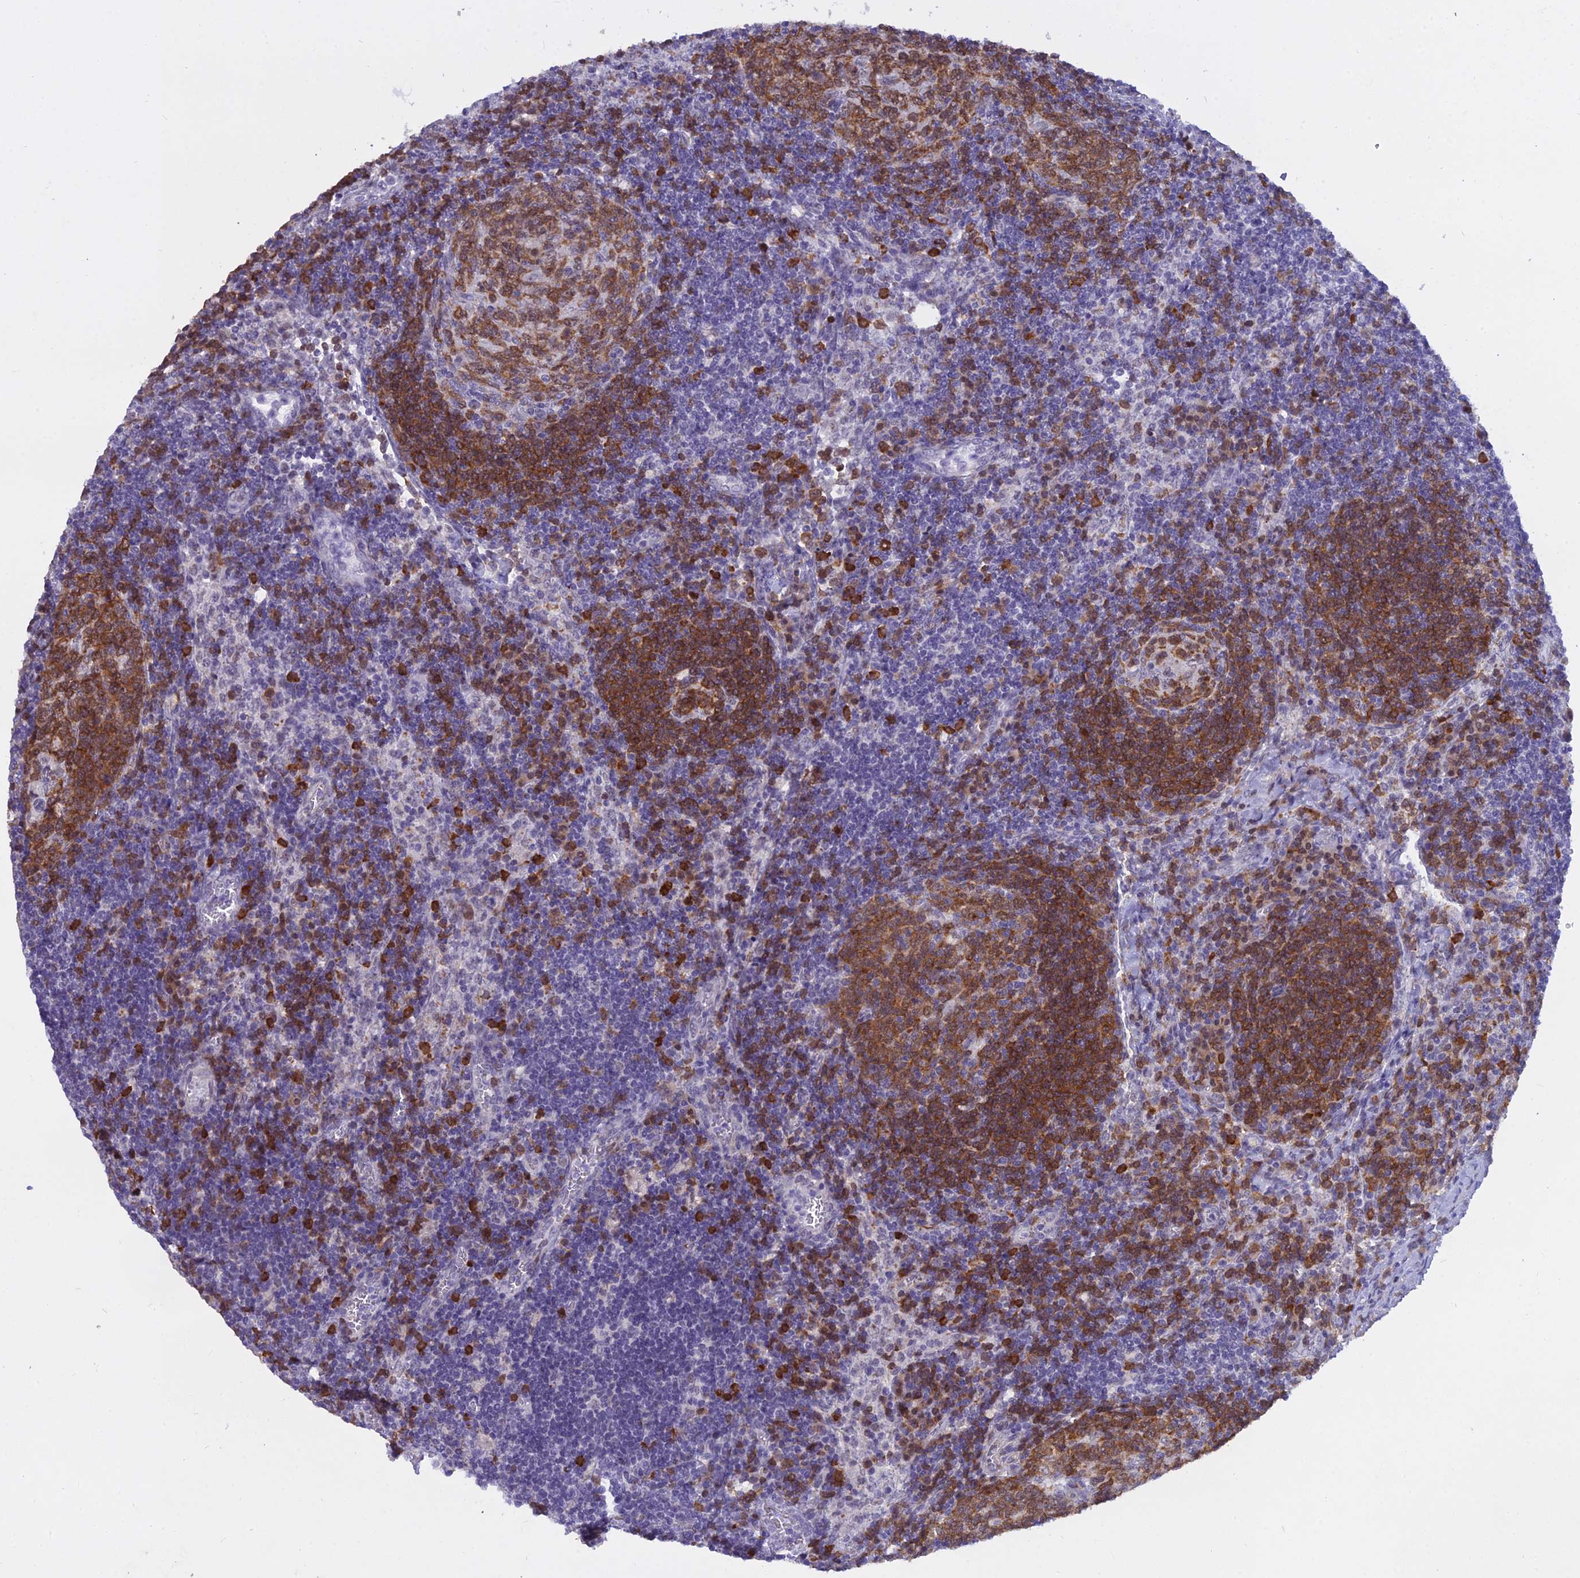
{"staining": {"intensity": "strong", "quantity": "25%-75%", "location": "cytoplasmic/membranous,nuclear"}, "tissue": "lymph node", "cell_type": "Germinal center cells", "image_type": "normal", "snomed": [{"axis": "morphology", "description": "Normal tissue, NOS"}, {"axis": "topography", "description": "Lymph node"}], "caption": "Lymph node stained with DAB (3,3'-diaminobenzidine) immunohistochemistry exhibits high levels of strong cytoplasmic/membranous,nuclear positivity in about 25%-75% of germinal center cells. Immunohistochemistry stains the protein of interest in brown and the nuclei are stained blue.", "gene": "BLNK", "patient": {"sex": "female", "age": 73}}